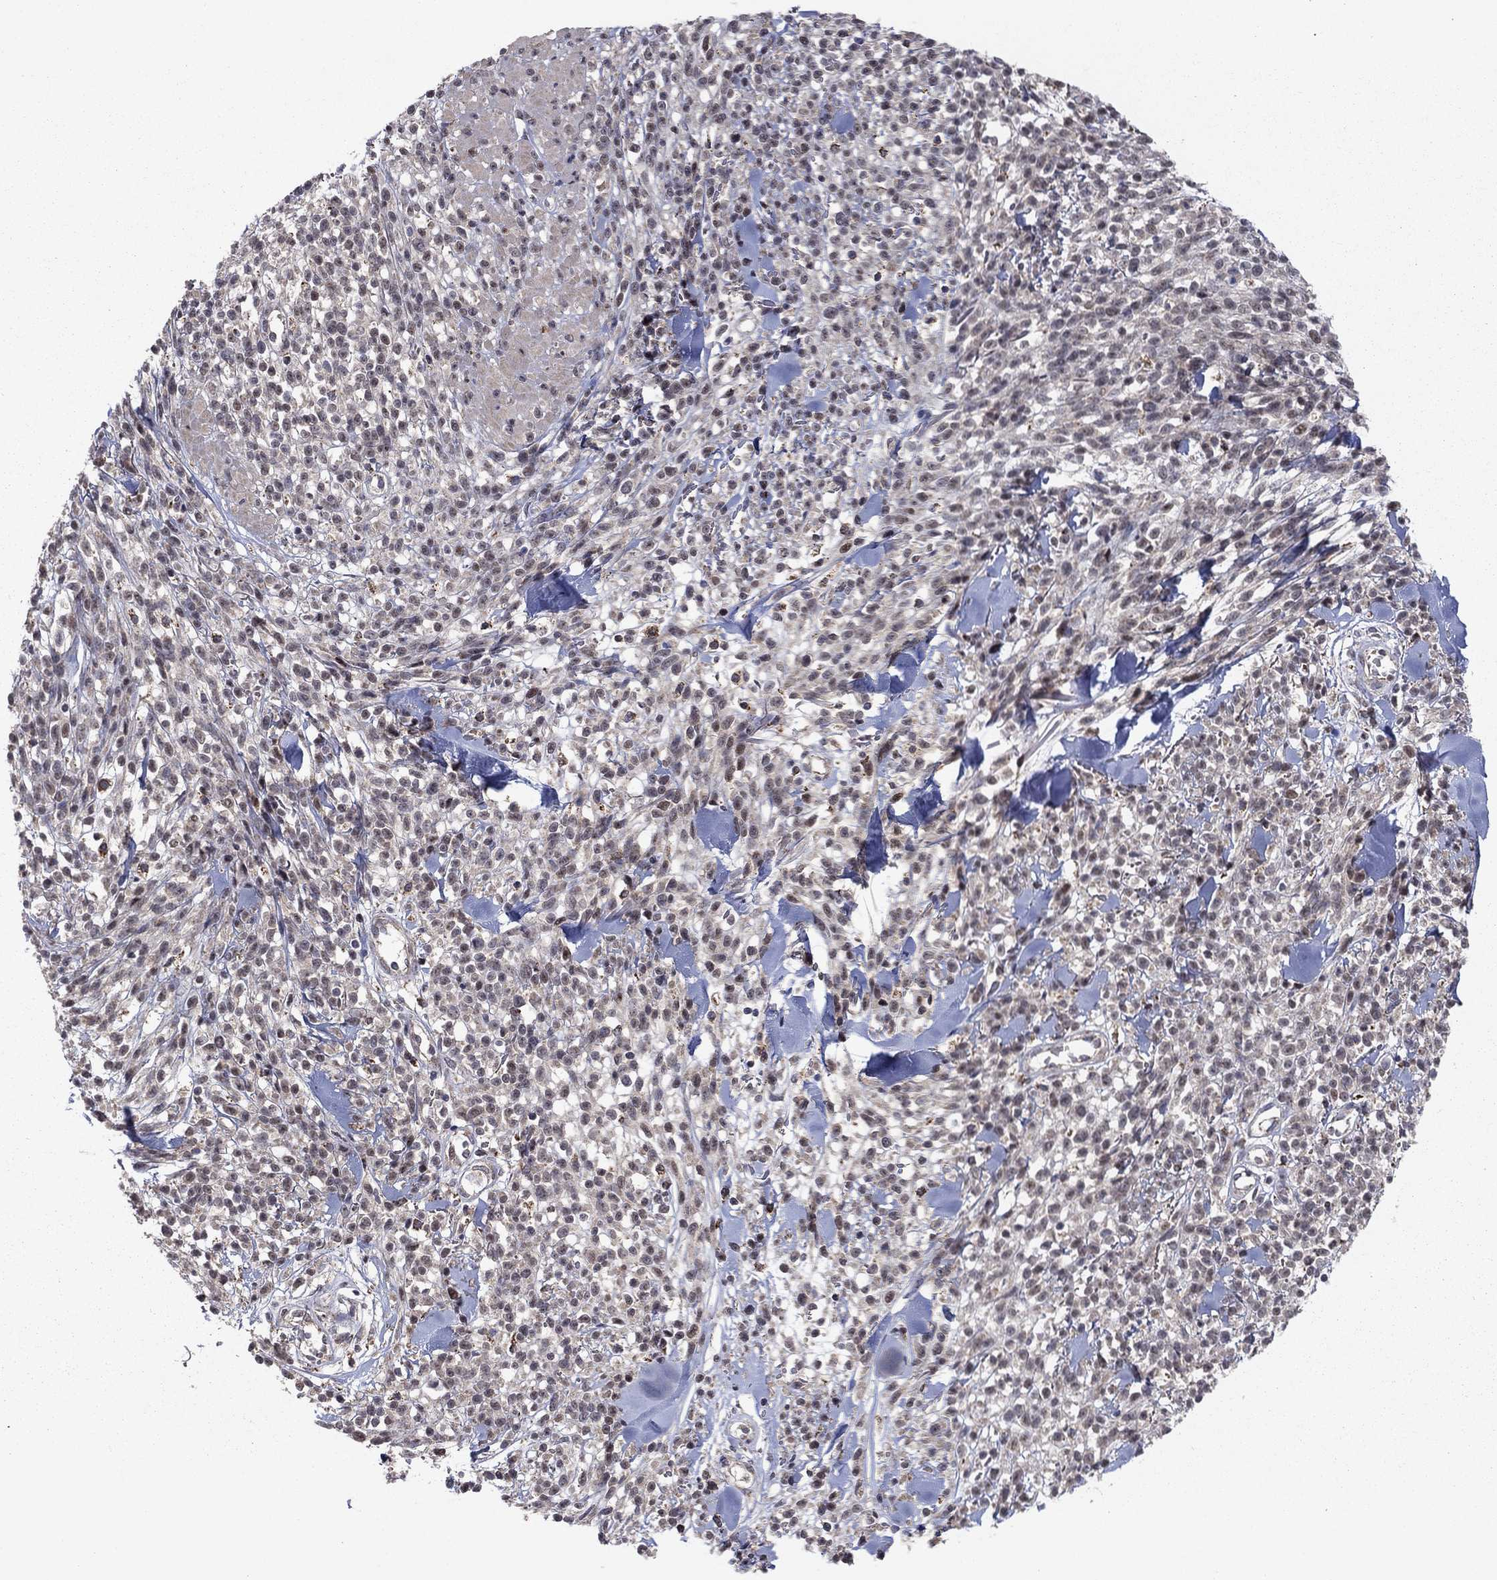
{"staining": {"intensity": "moderate", "quantity": "<25%", "location": "nuclear"}, "tissue": "melanoma", "cell_type": "Tumor cells", "image_type": "cancer", "snomed": [{"axis": "morphology", "description": "Malignant melanoma, NOS"}, {"axis": "topography", "description": "Skin"}, {"axis": "topography", "description": "Skin of trunk"}], "caption": "Protein expression analysis of human malignant melanoma reveals moderate nuclear expression in approximately <25% of tumor cells.", "gene": "ZNF395", "patient": {"sex": "male", "age": 74}}